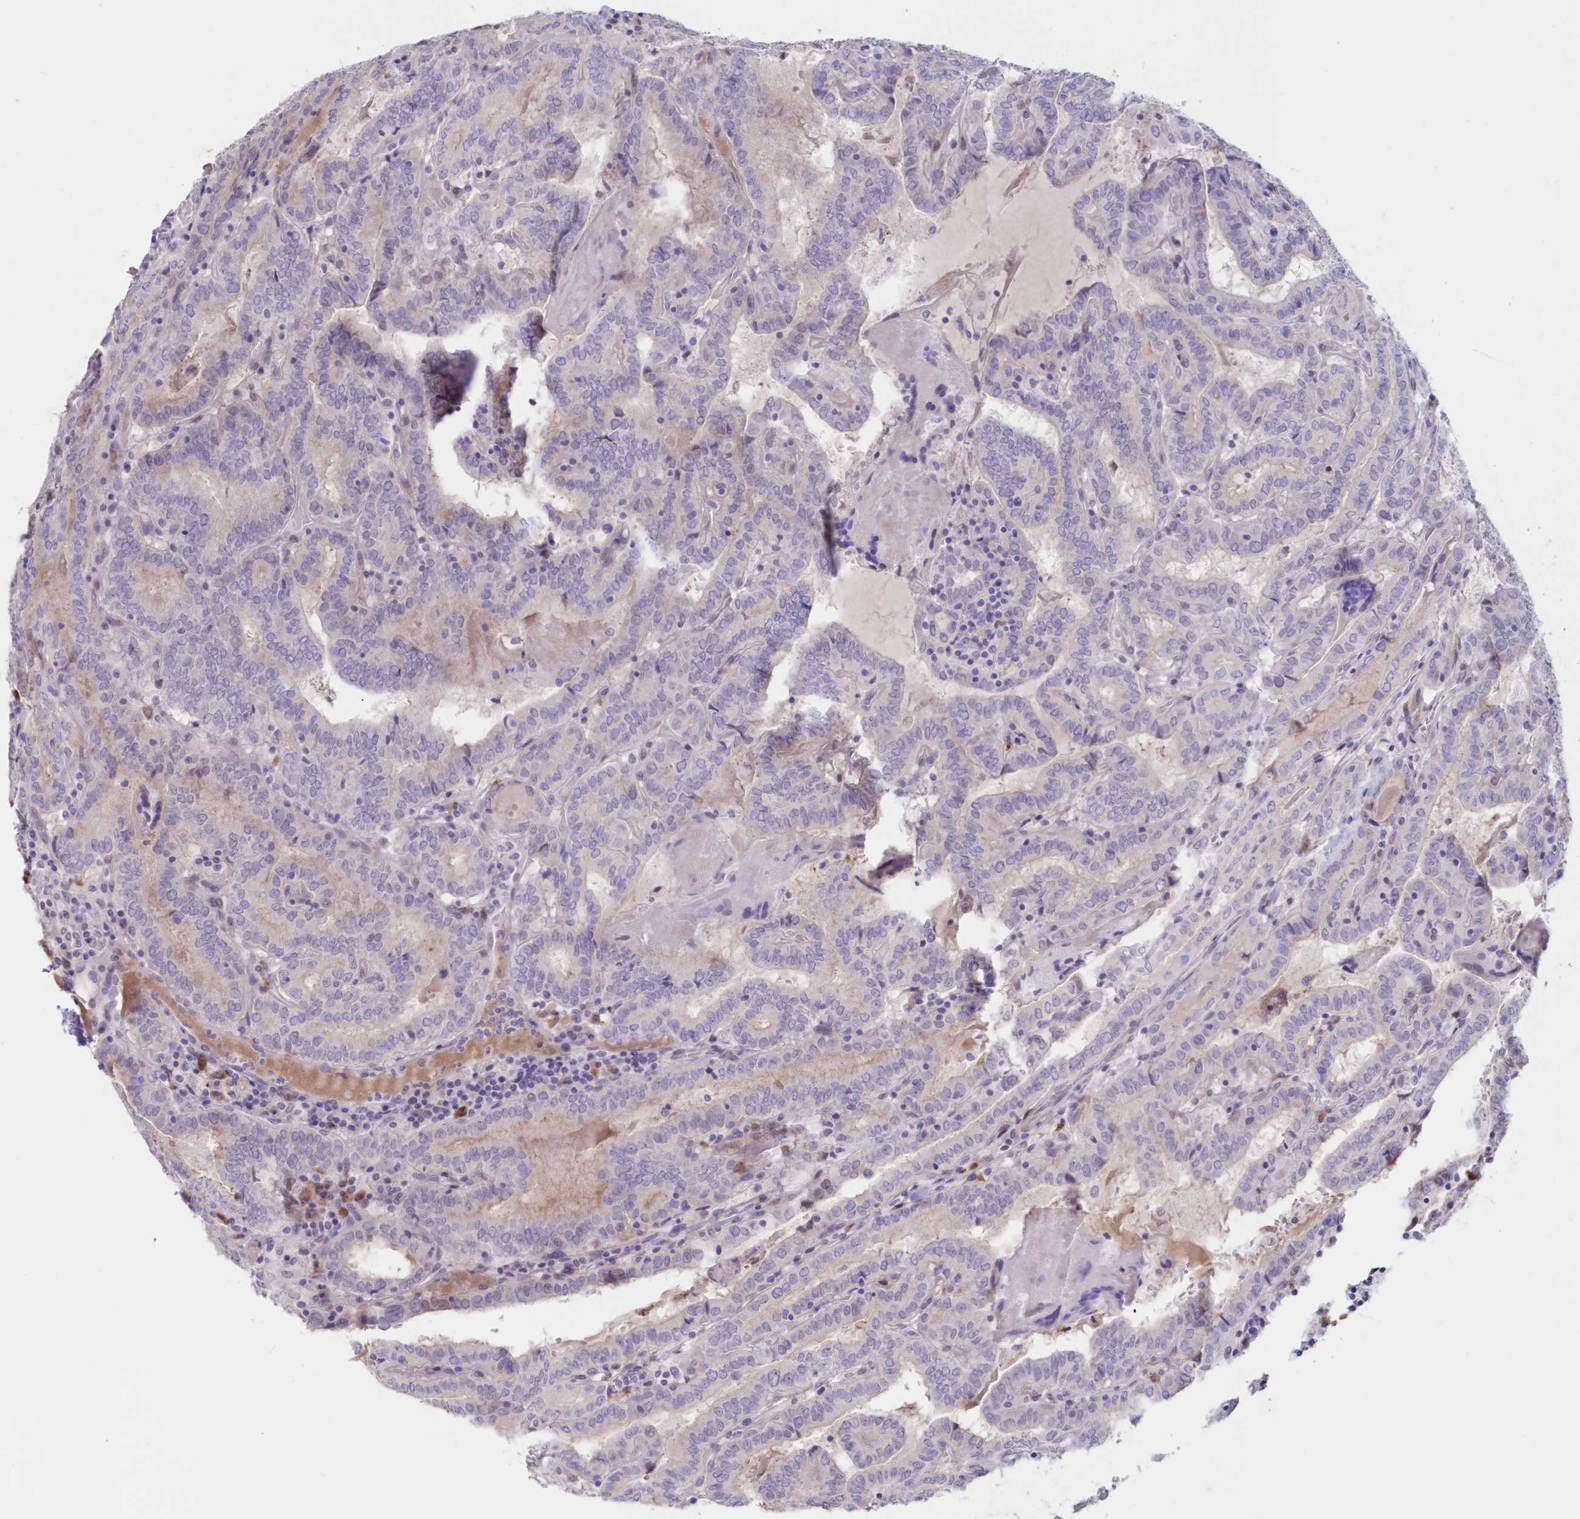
{"staining": {"intensity": "negative", "quantity": "none", "location": "none"}, "tissue": "thyroid cancer", "cell_type": "Tumor cells", "image_type": "cancer", "snomed": [{"axis": "morphology", "description": "Papillary adenocarcinoma, NOS"}, {"axis": "topography", "description": "Thyroid gland"}], "caption": "Immunohistochemistry (IHC) micrograph of neoplastic tissue: papillary adenocarcinoma (thyroid) stained with DAB reveals no significant protein staining in tumor cells. (IHC, brightfield microscopy, high magnification).", "gene": "SNED1", "patient": {"sex": "female", "age": 72}}